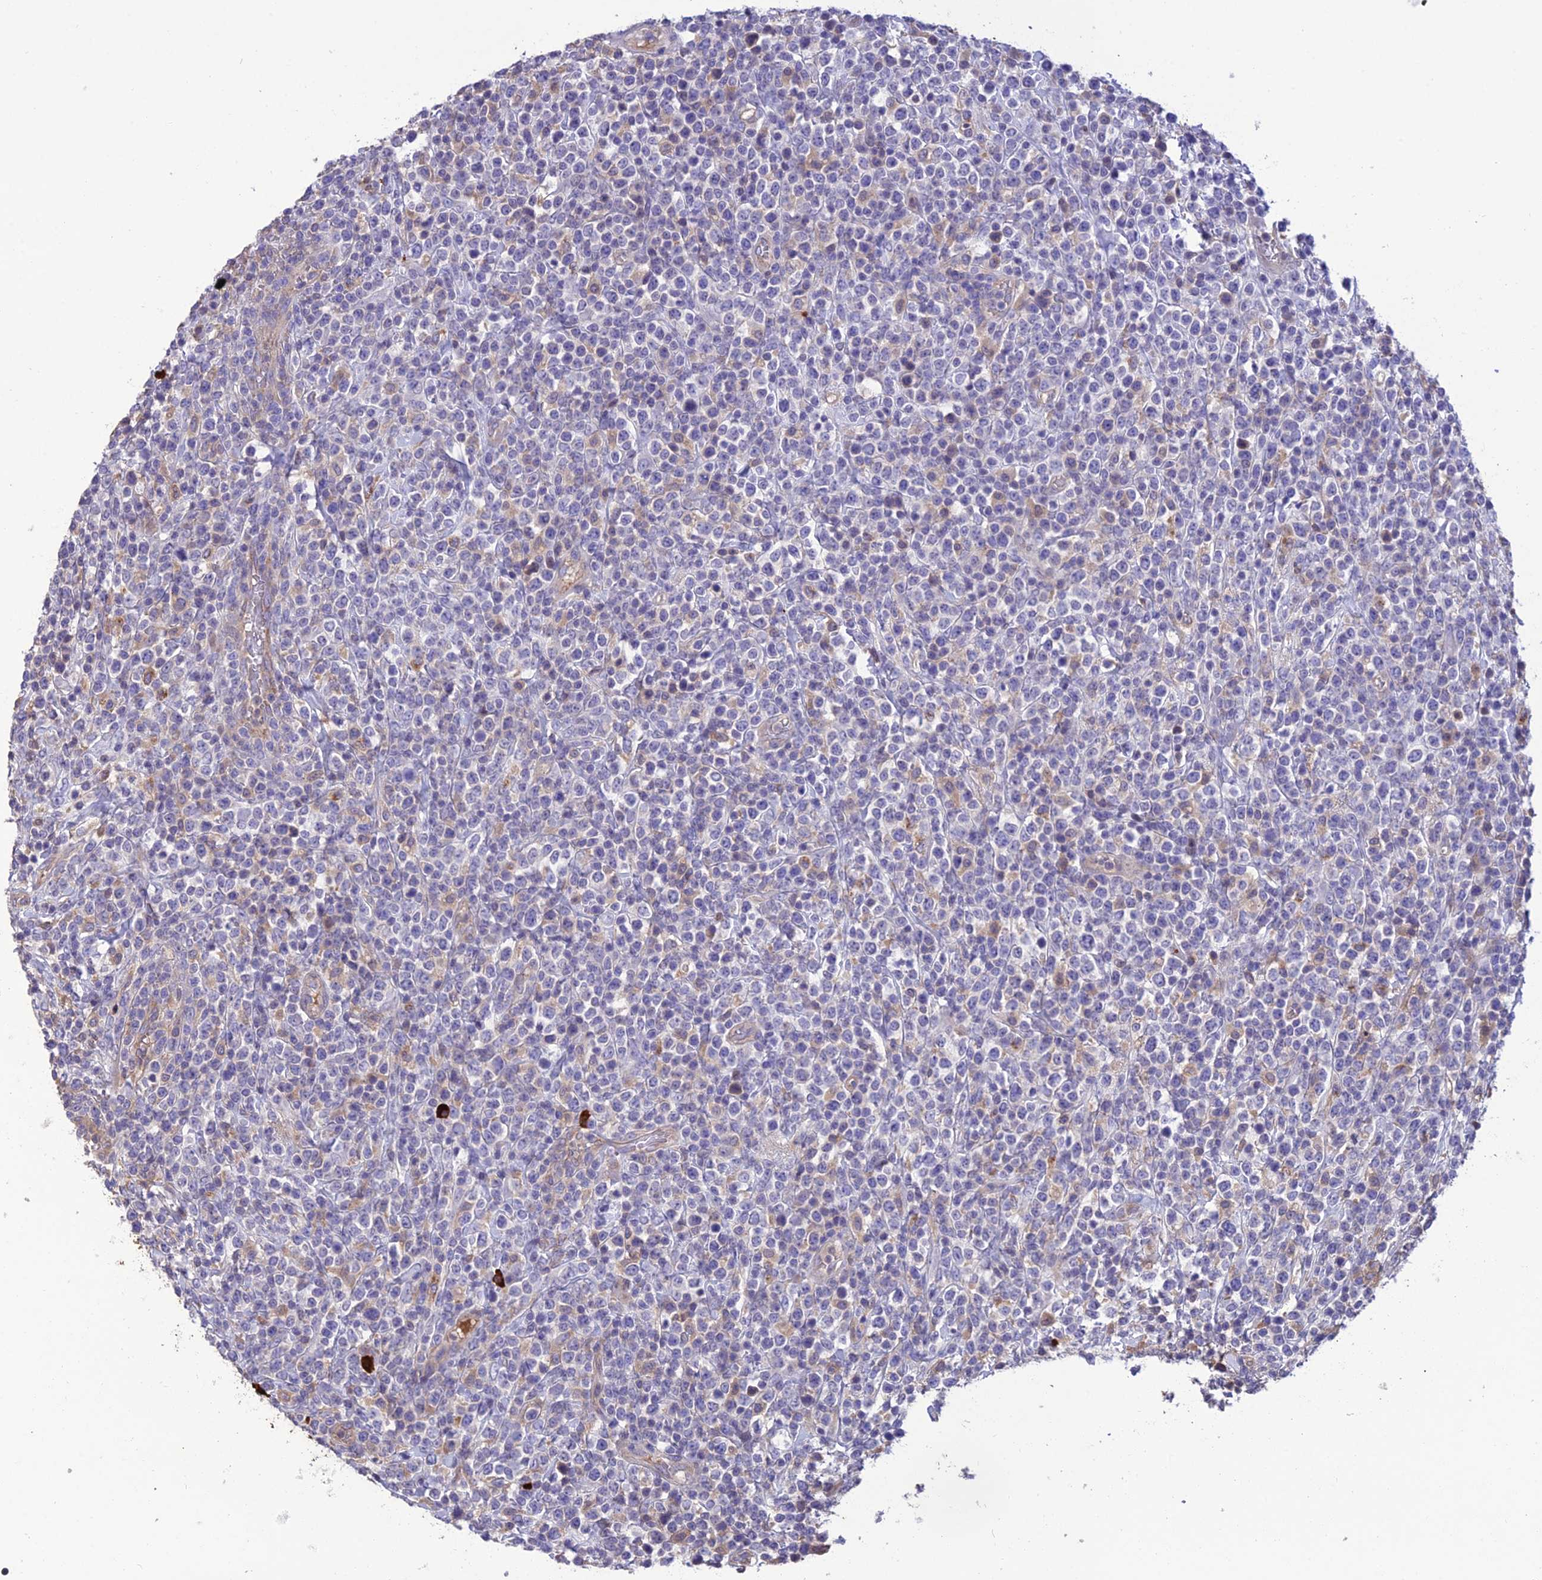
{"staining": {"intensity": "negative", "quantity": "none", "location": "none"}, "tissue": "lymphoma", "cell_type": "Tumor cells", "image_type": "cancer", "snomed": [{"axis": "morphology", "description": "Malignant lymphoma, non-Hodgkin's type, High grade"}, {"axis": "topography", "description": "Colon"}], "caption": "This is an IHC photomicrograph of human lymphoma. There is no positivity in tumor cells.", "gene": "MIOS", "patient": {"sex": "female", "age": 53}}